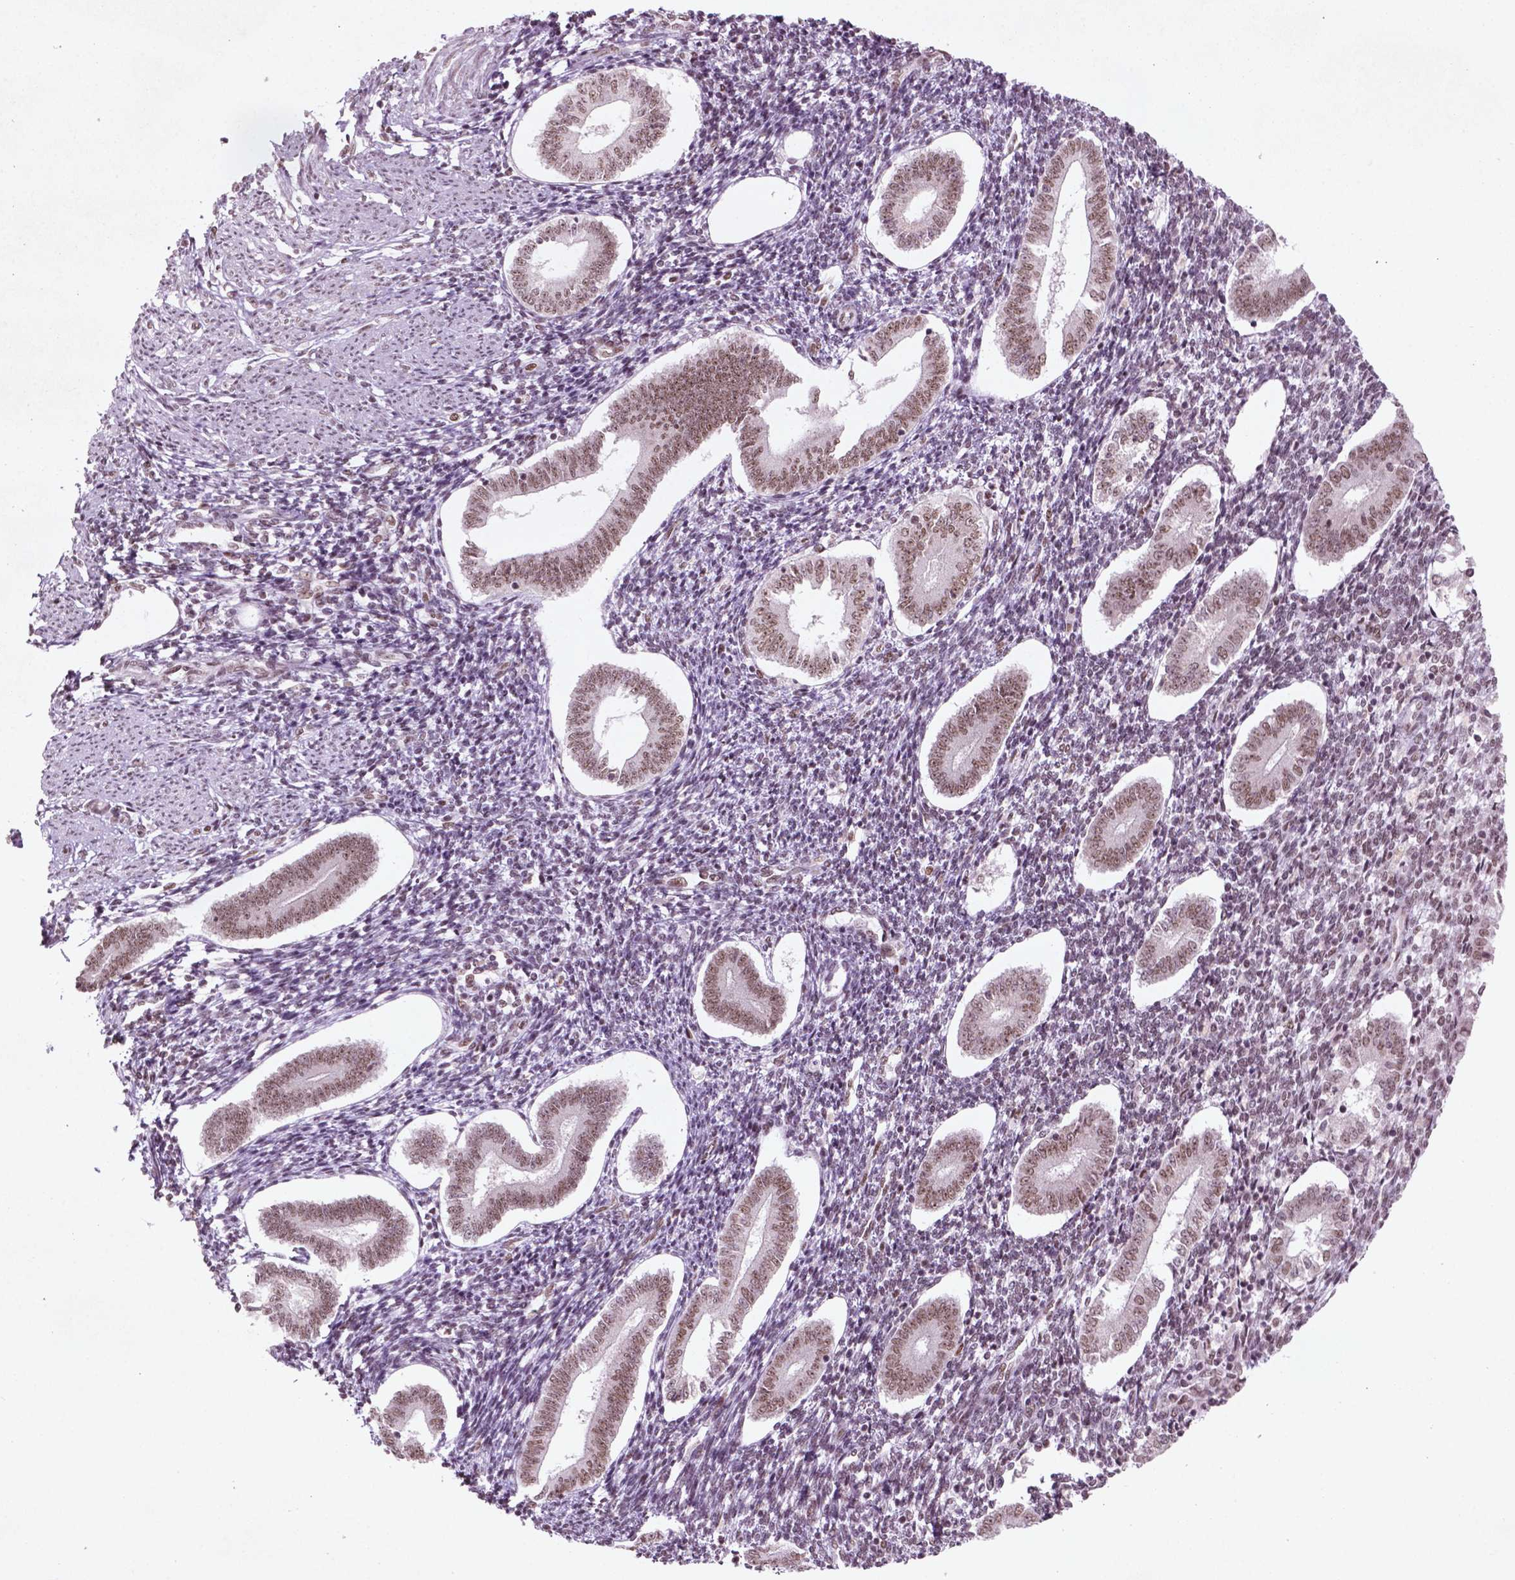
{"staining": {"intensity": "moderate", "quantity": ">75%", "location": "nuclear"}, "tissue": "endometrium", "cell_type": "Cells in endometrial stroma", "image_type": "normal", "snomed": [{"axis": "morphology", "description": "Normal tissue, NOS"}, {"axis": "topography", "description": "Endometrium"}], "caption": "Immunohistochemistry (IHC) staining of normal endometrium, which exhibits medium levels of moderate nuclear expression in about >75% of cells in endometrial stroma indicating moderate nuclear protein staining. The staining was performed using DAB (3,3'-diaminobenzidine) (brown) for protein detection and nuclei were counterstained in hematoxylin (blue).", "gene": "HMG20B", "patient": {"sex": "female", "age": 40}}